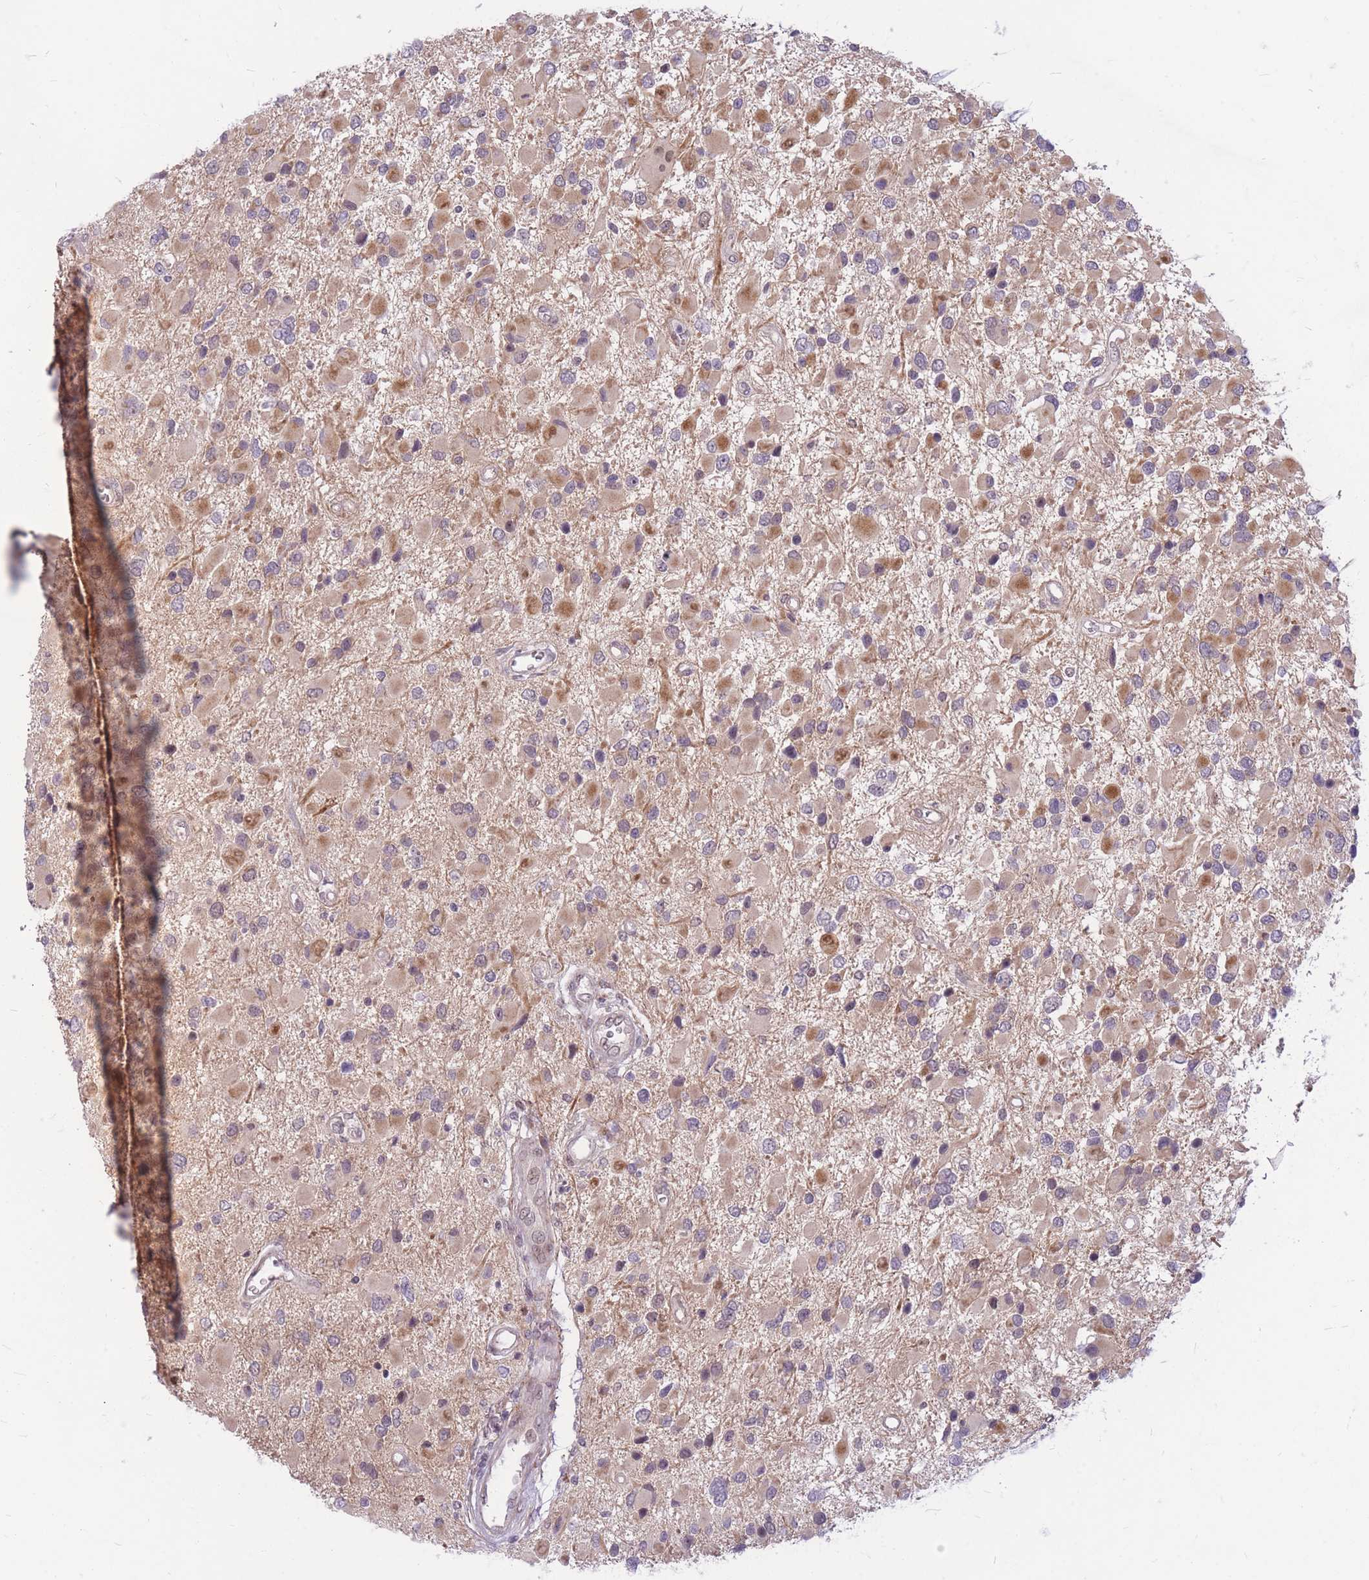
{"staining": {"intensity": "moderate", "quantity": "25%-75%", "location": "cytoplasmic/membranous"}, "tissue": "glioma", "cell_type": "Tumor cells", "image_type": "cancer", "snomed": [{"axis": "morphology", "description": "Glioma, malignant, High grade"}, {"axis": "topography", "description": "Brain"}], "caption": "An immunohistochemistry (IHC) image of neoplastic tissue is shown. Protein staining in brown shows moderate cytoplasmic/membranous positivity in high-grade glioma (malignant) within tumor cells.", "gene": "ERCC2", "patient": {"sex": "male", "age": 53}}